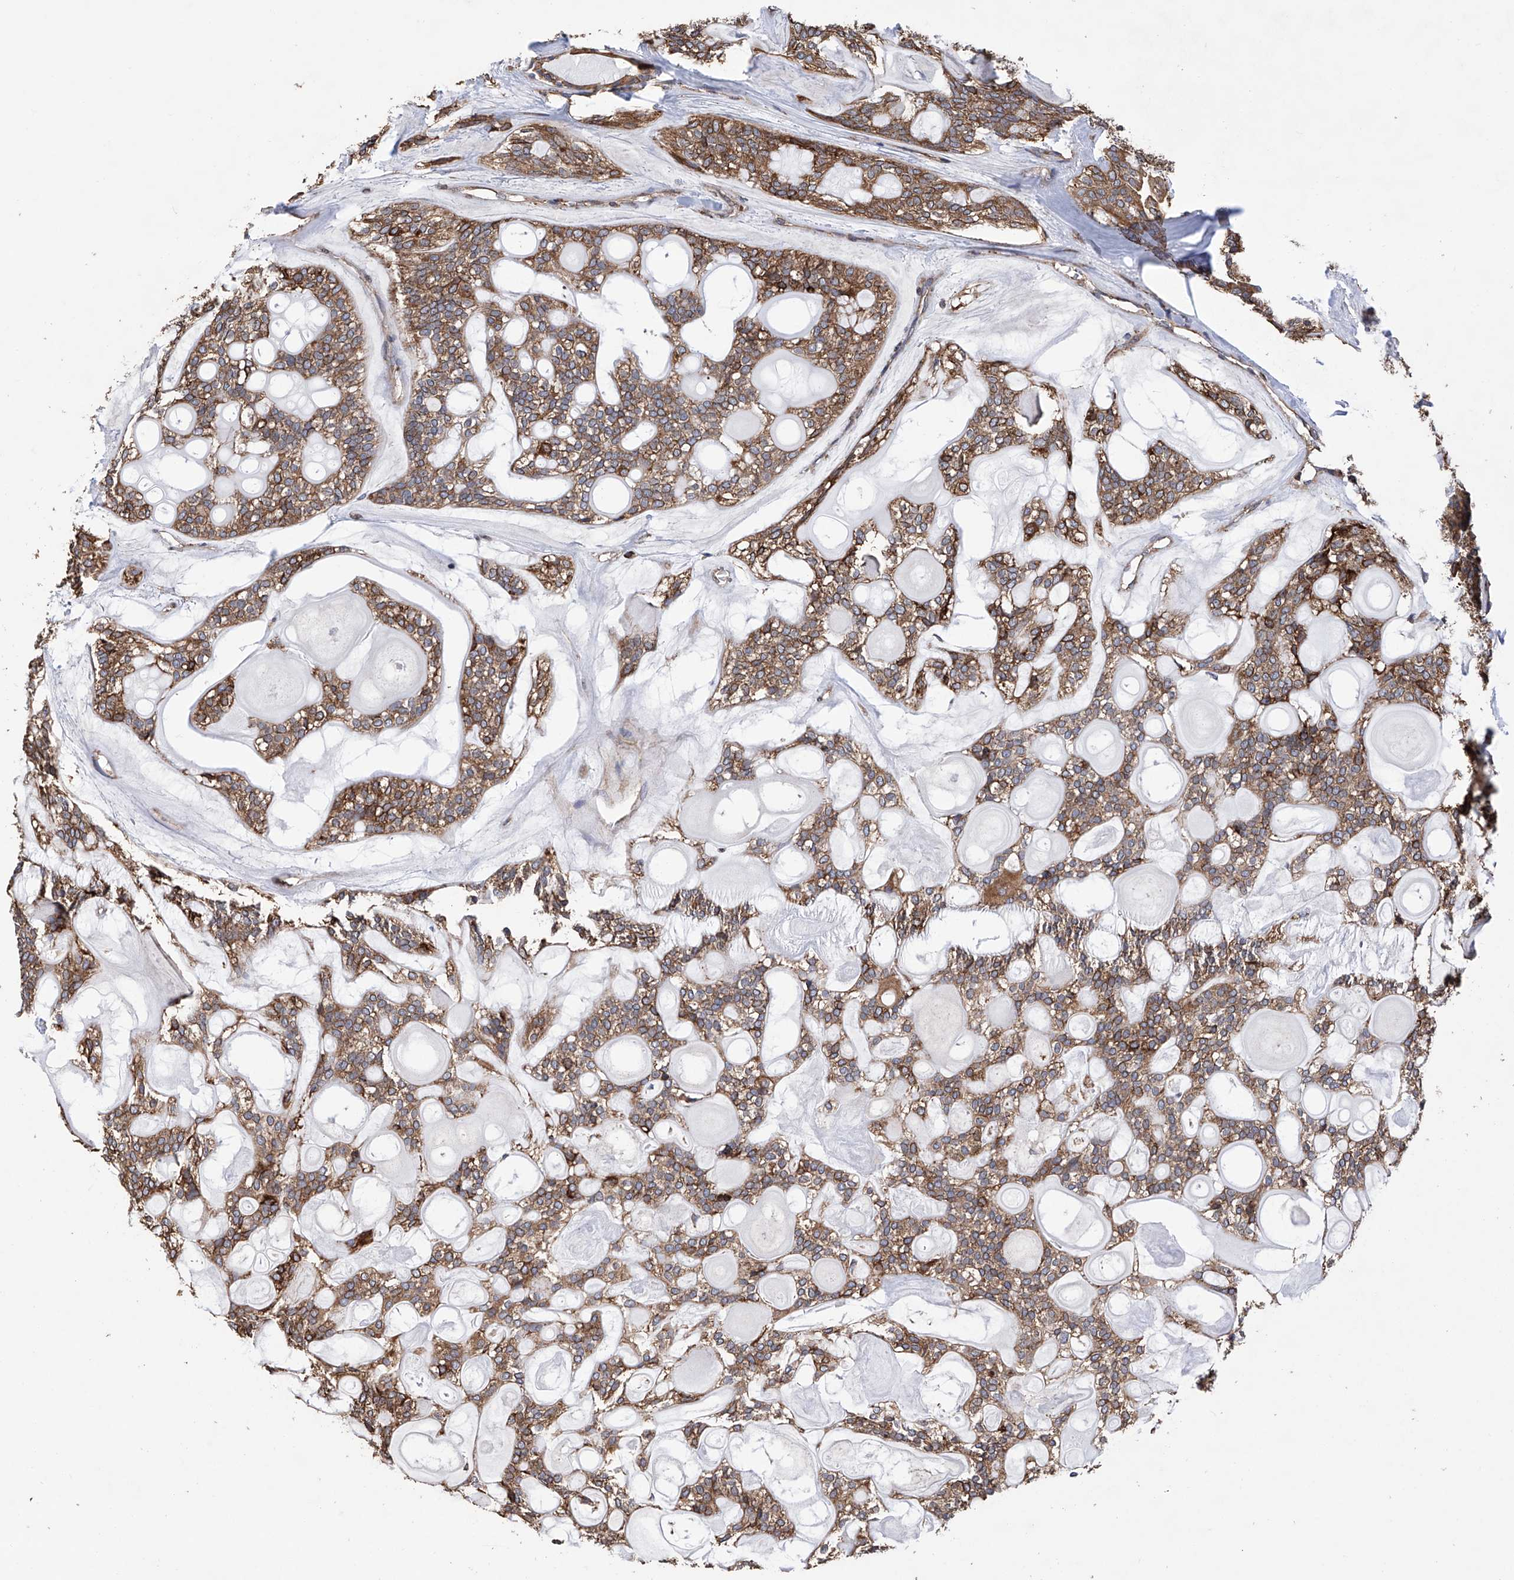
{"staining": {"intensity": "moderate", "quantity": ">75%", "location": "cytoplasmic/membranous"}, "tissue": "head and neck cancer", "cell_type": "Tumor cells", "image_type": "cancer", "snomed": [{"axis": "morphology", "description": "Adenocarcinoma, NOS"}, {"axis": "topography", "description": "Head-Neck"}], "caption": "A brown stain highlights moderate cytoplasmic/membranous staining of a protein in human adenocarcinoma (head and neck) tumor cells.", "gene": "DNAH8", "patient": {"sex": "male", "age": 66}}